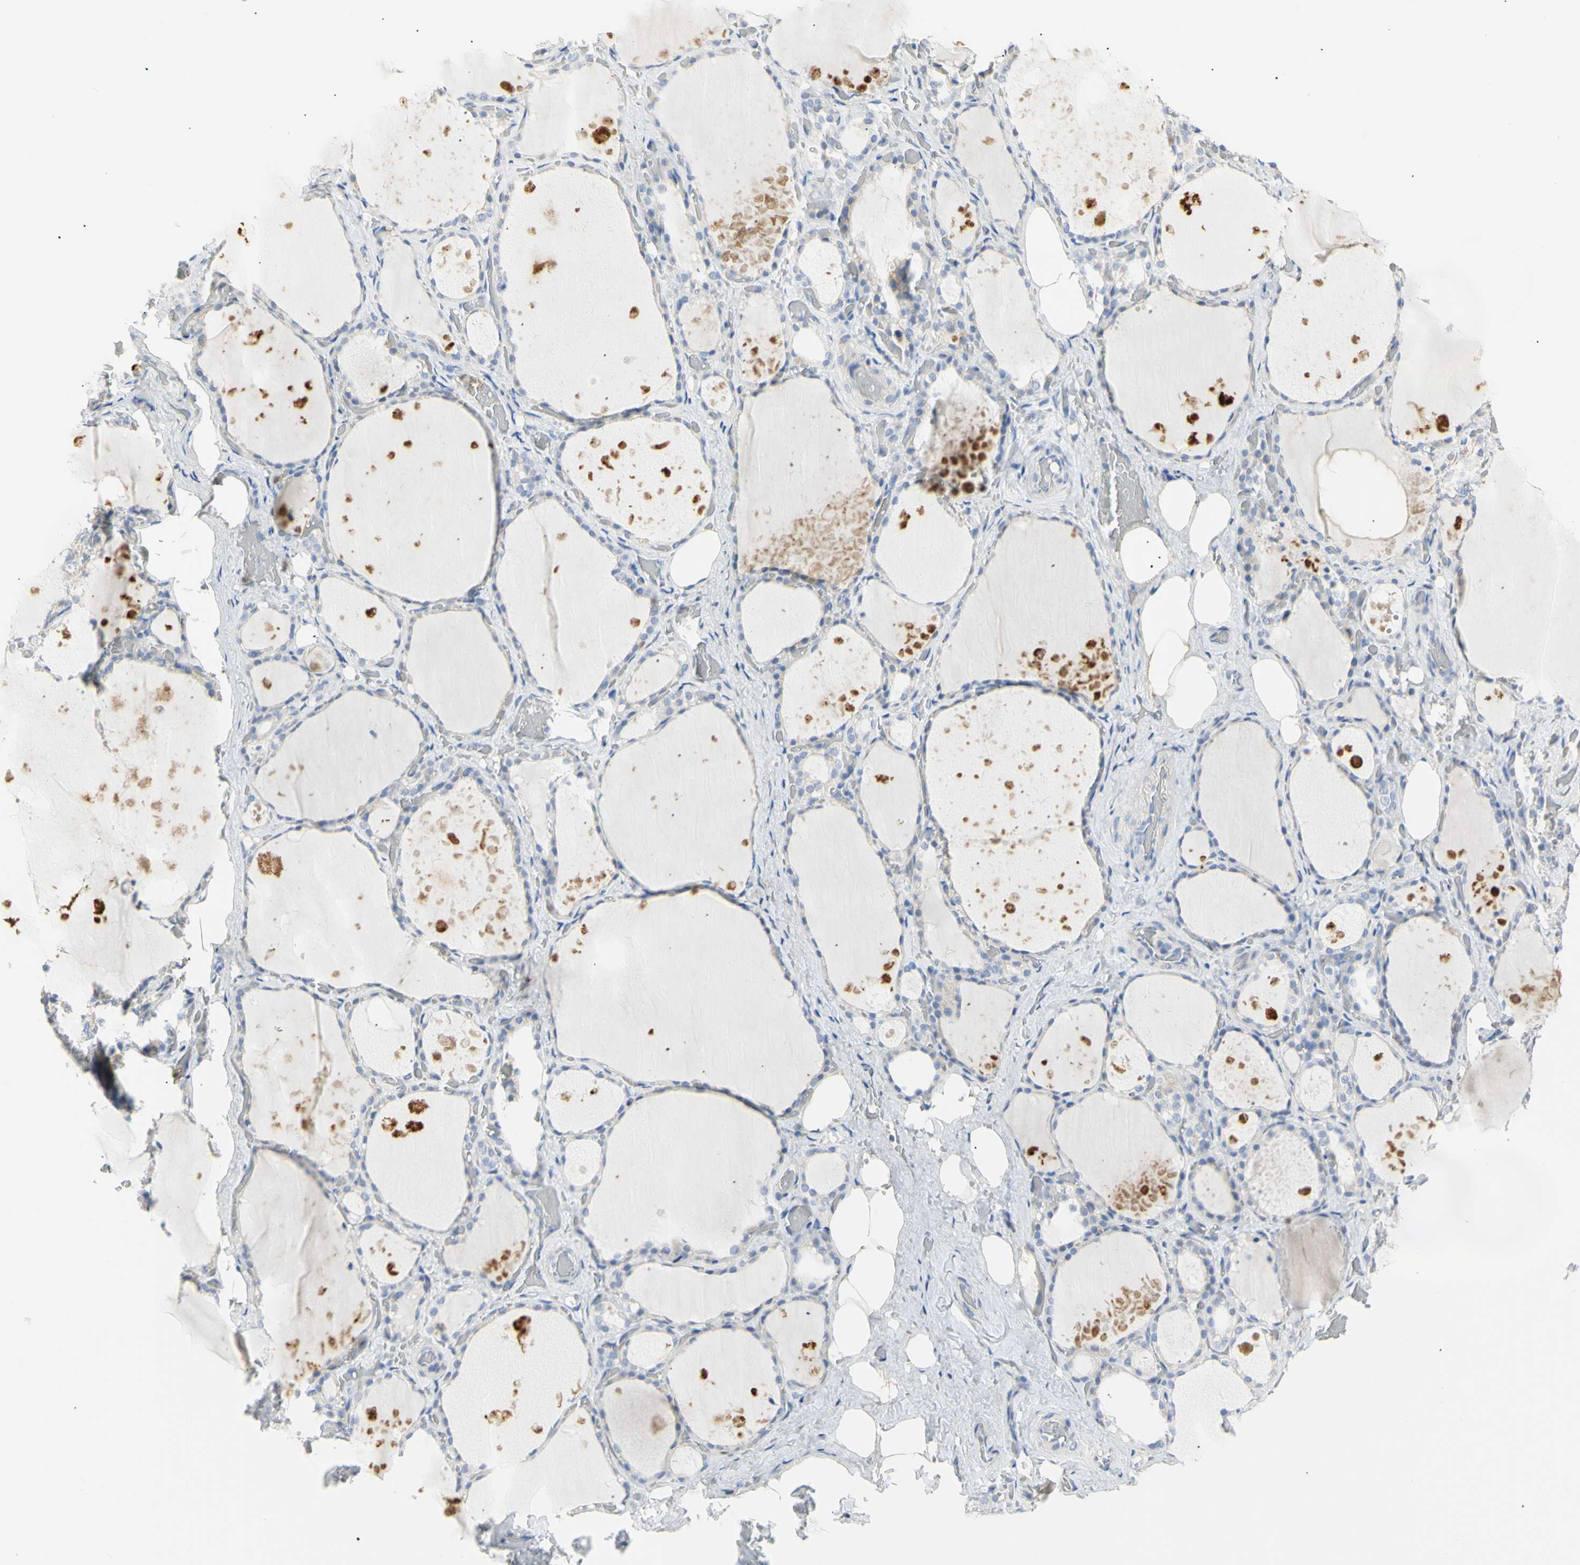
{"staining": {"intensity": "weak", "quantity": ">75%", "location": "cytoplasmic/membranous"}, "tissue": "thyroid gland", "cell_type": "Glandular cells", "image_type": "normal", "snomed": [{"axis": "morphology", "description": "Normal tissue, NOS"}, {"axis": "topography", "description": "Thyroid gland"}], "caption": "Weak cytoplasmic/membranous staining is identified in approximately >75% of glandular cells in benign thyroid gland.", "gene": "B4GALNT3", "patient": {"sex": "male", "age": 61}}